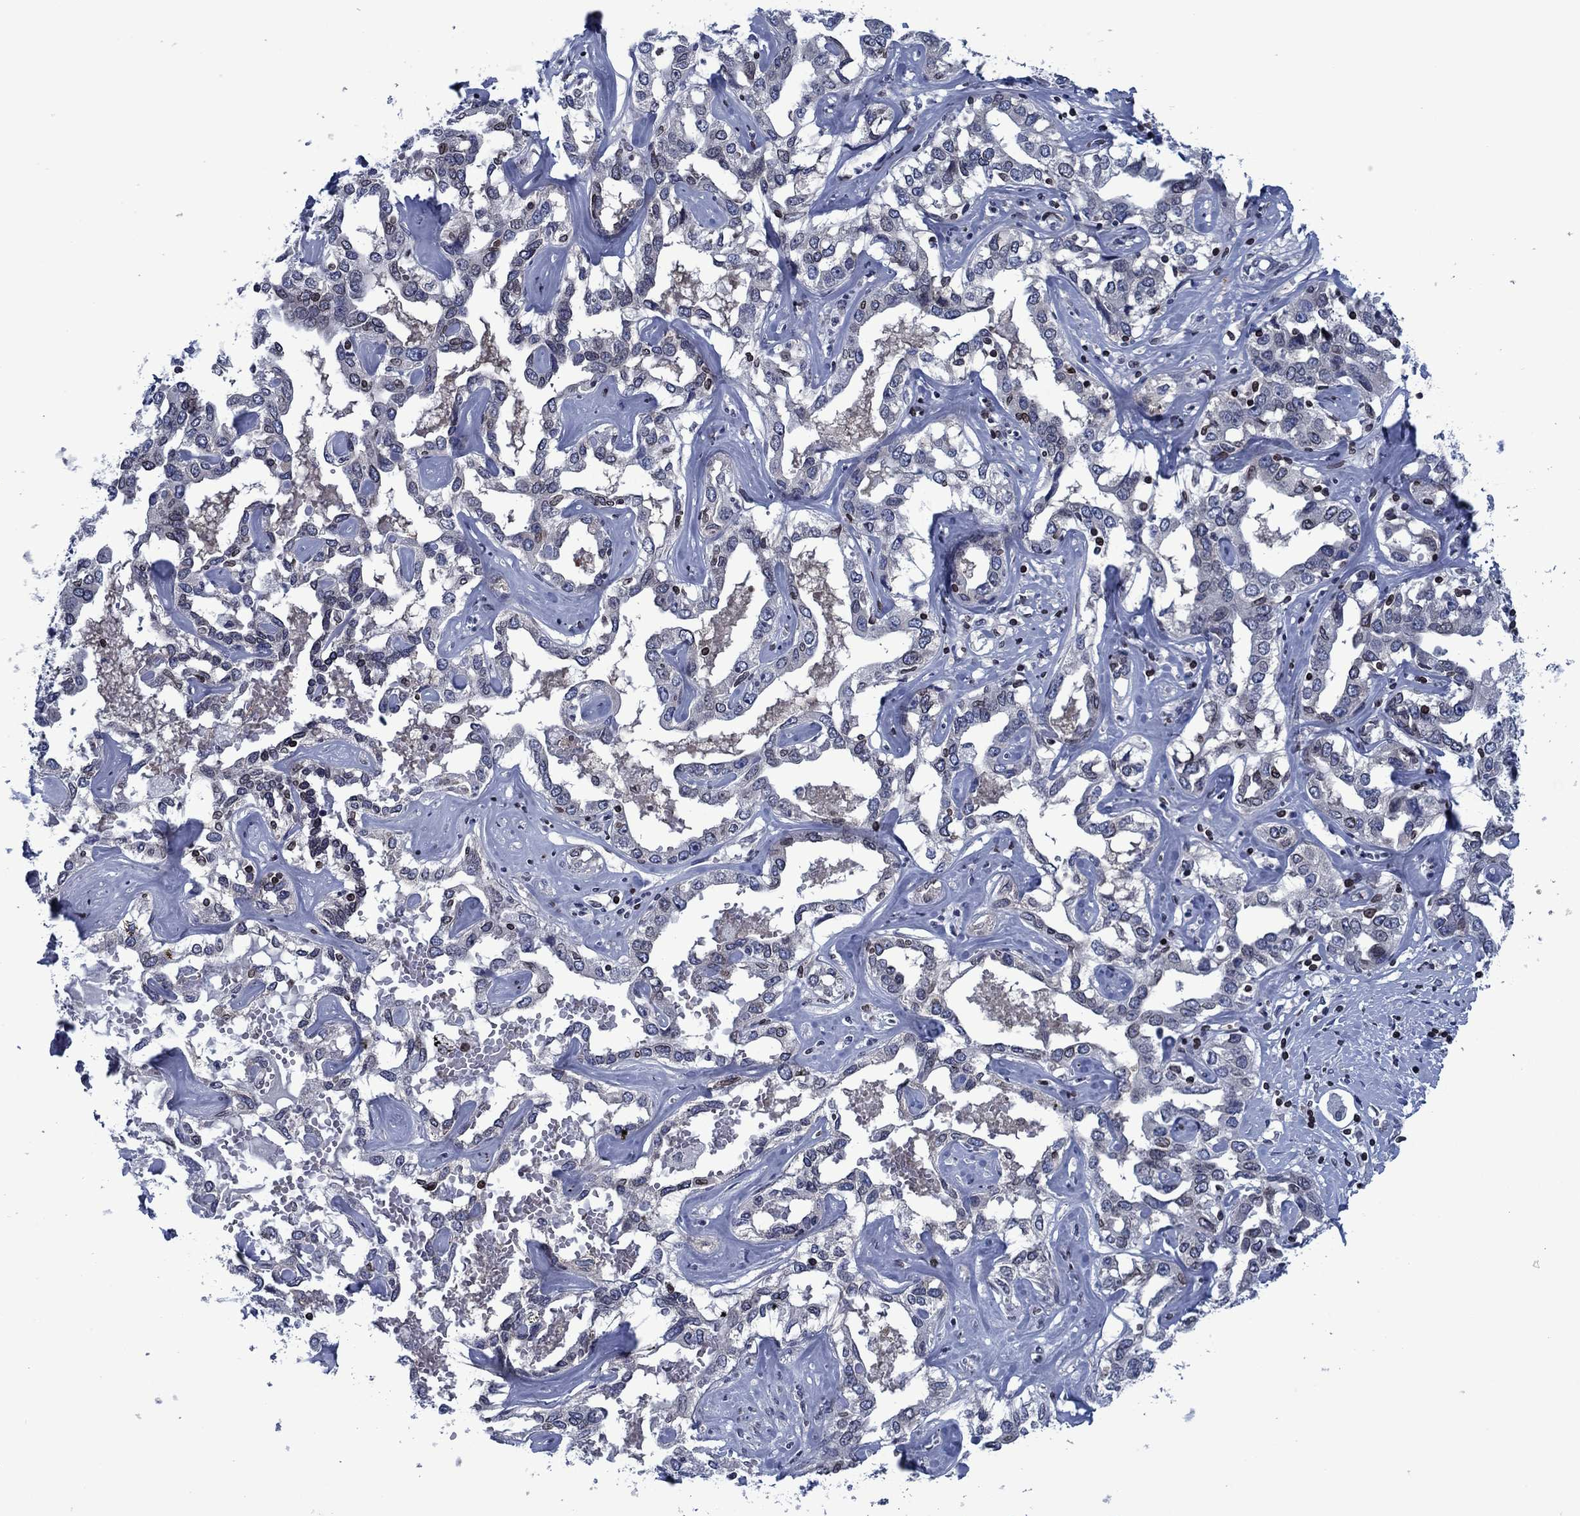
{"staining": {"intensity": "negative", "quantity": "none", "location": "none"}, "tissue": "liver cancer", "cell_type": "Tumor cells", "image_type": "cancer", "snomed": [{"axis": "morphology", "description": "Cholangiocarcinoma"}, {"axis": "topography", "description": "Liver"}], "caption": "Immunohistochemistry image of human liver cancer (cholangiocarcinoma) stained for a protein (brown), which exhibits no staining in tumor cells. (Brightfield microscopy of DAB (3,3'-diaminobenzidine) immunohistochemistry at high magnification).", "gene": "SLA", "patient": {"sex": "male", "age": 59}}